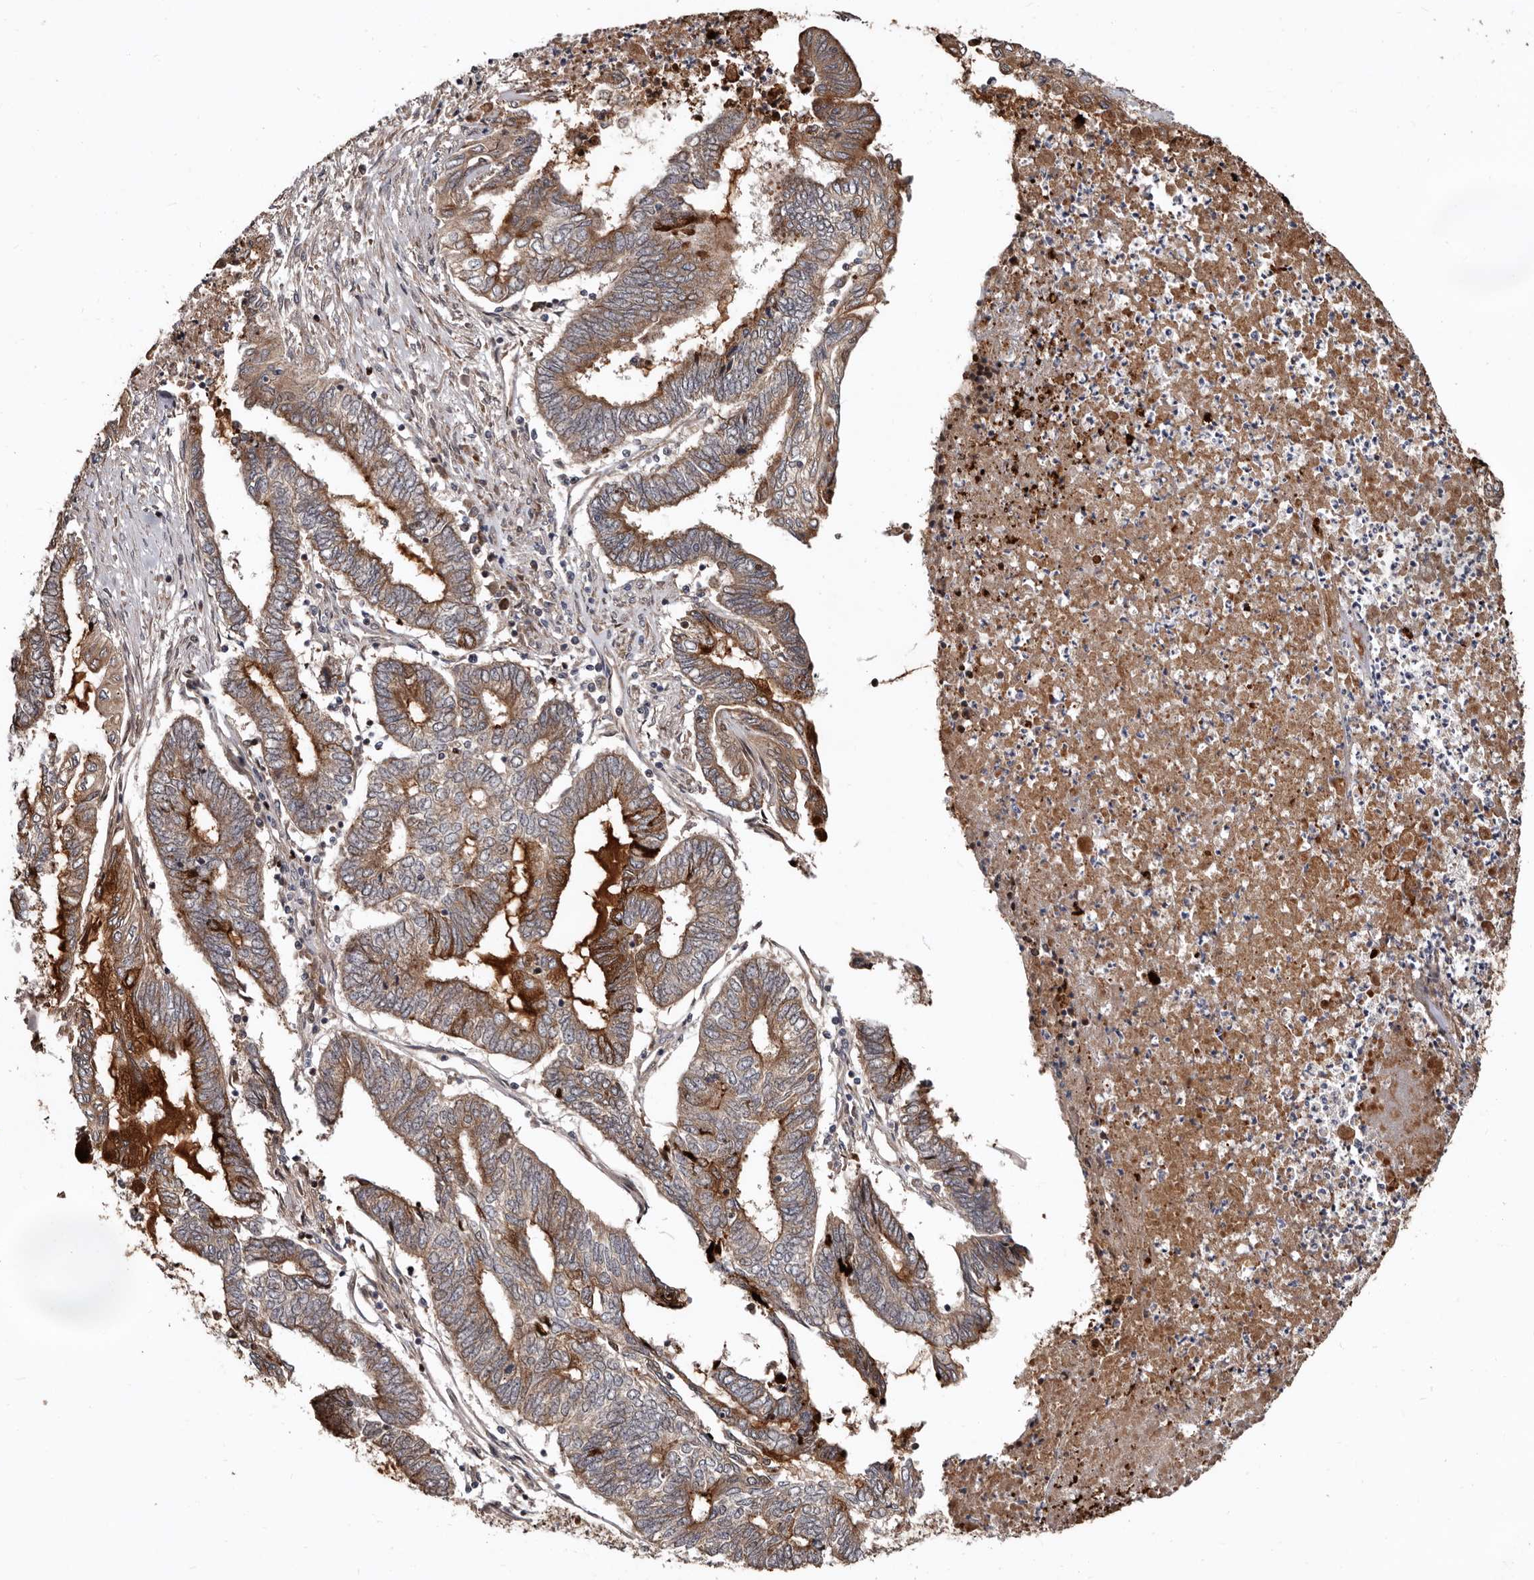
{"staining": {"intensity": "moderate", "quantity": ">75%", "location": "cytoplasmic/membranous"}, "tissue": "endometrial cancer", "cell_type": "Tumor cells", "image_type": "cancer", "snomed": [{"axis": "morphology", "description": "Adenocarcinoma, NOS"}, {"axis": "topography", "description": "Uterus"}, {"axis": "topography", "description": "Endometrium"}], "caption": "Endometrial cancer tissue demonstrates moderate cytoplasmic/membranous positivity in about >75% of tumor cells, visualized by immunohistochemistry.", "gene": "WEE2", "patient": {"sex": "female", "age": 70}}